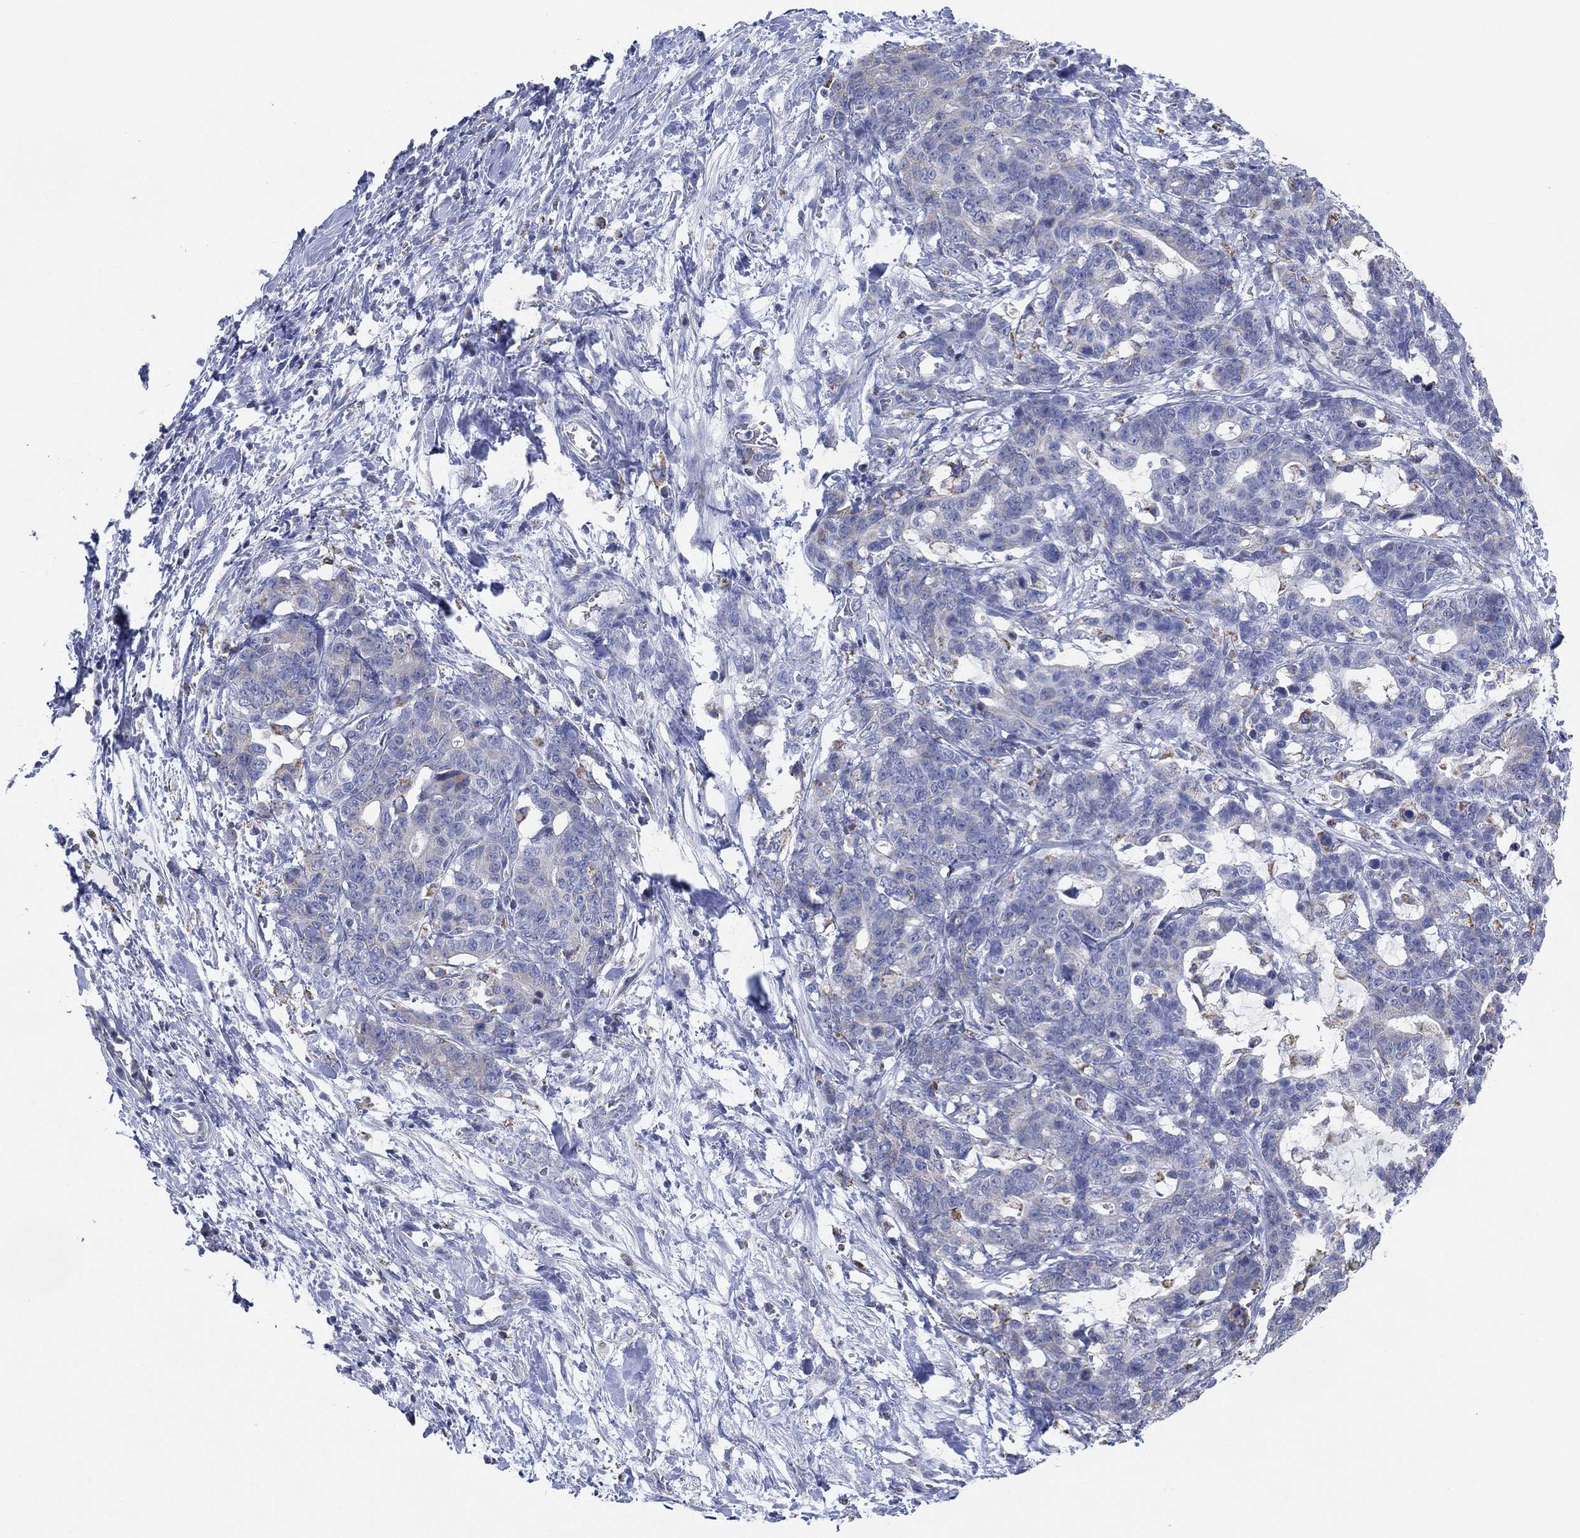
{"staining": {"intensity": "negative", "quantity": "none", "location": "none"}, "tissue": "stomach cancer", "cell_type": "Tumor cells", "image_type": "cancer", "snomed": [{"axis": "morphology", "description": "Normal tissue, NOS"}, {"axis": "morphology", "description": "Adenocarcinoma, NOS"}, {"axis": "topography", "description": "Stomach"}], "caption": "This is a histopathology image of immunohistochemistry (IHC) staining of stomach adenocarcinoma, which shows no positivity in tumor cells.", "gene": "CFTR", "patient": {"sex": "female", "age": 64}}